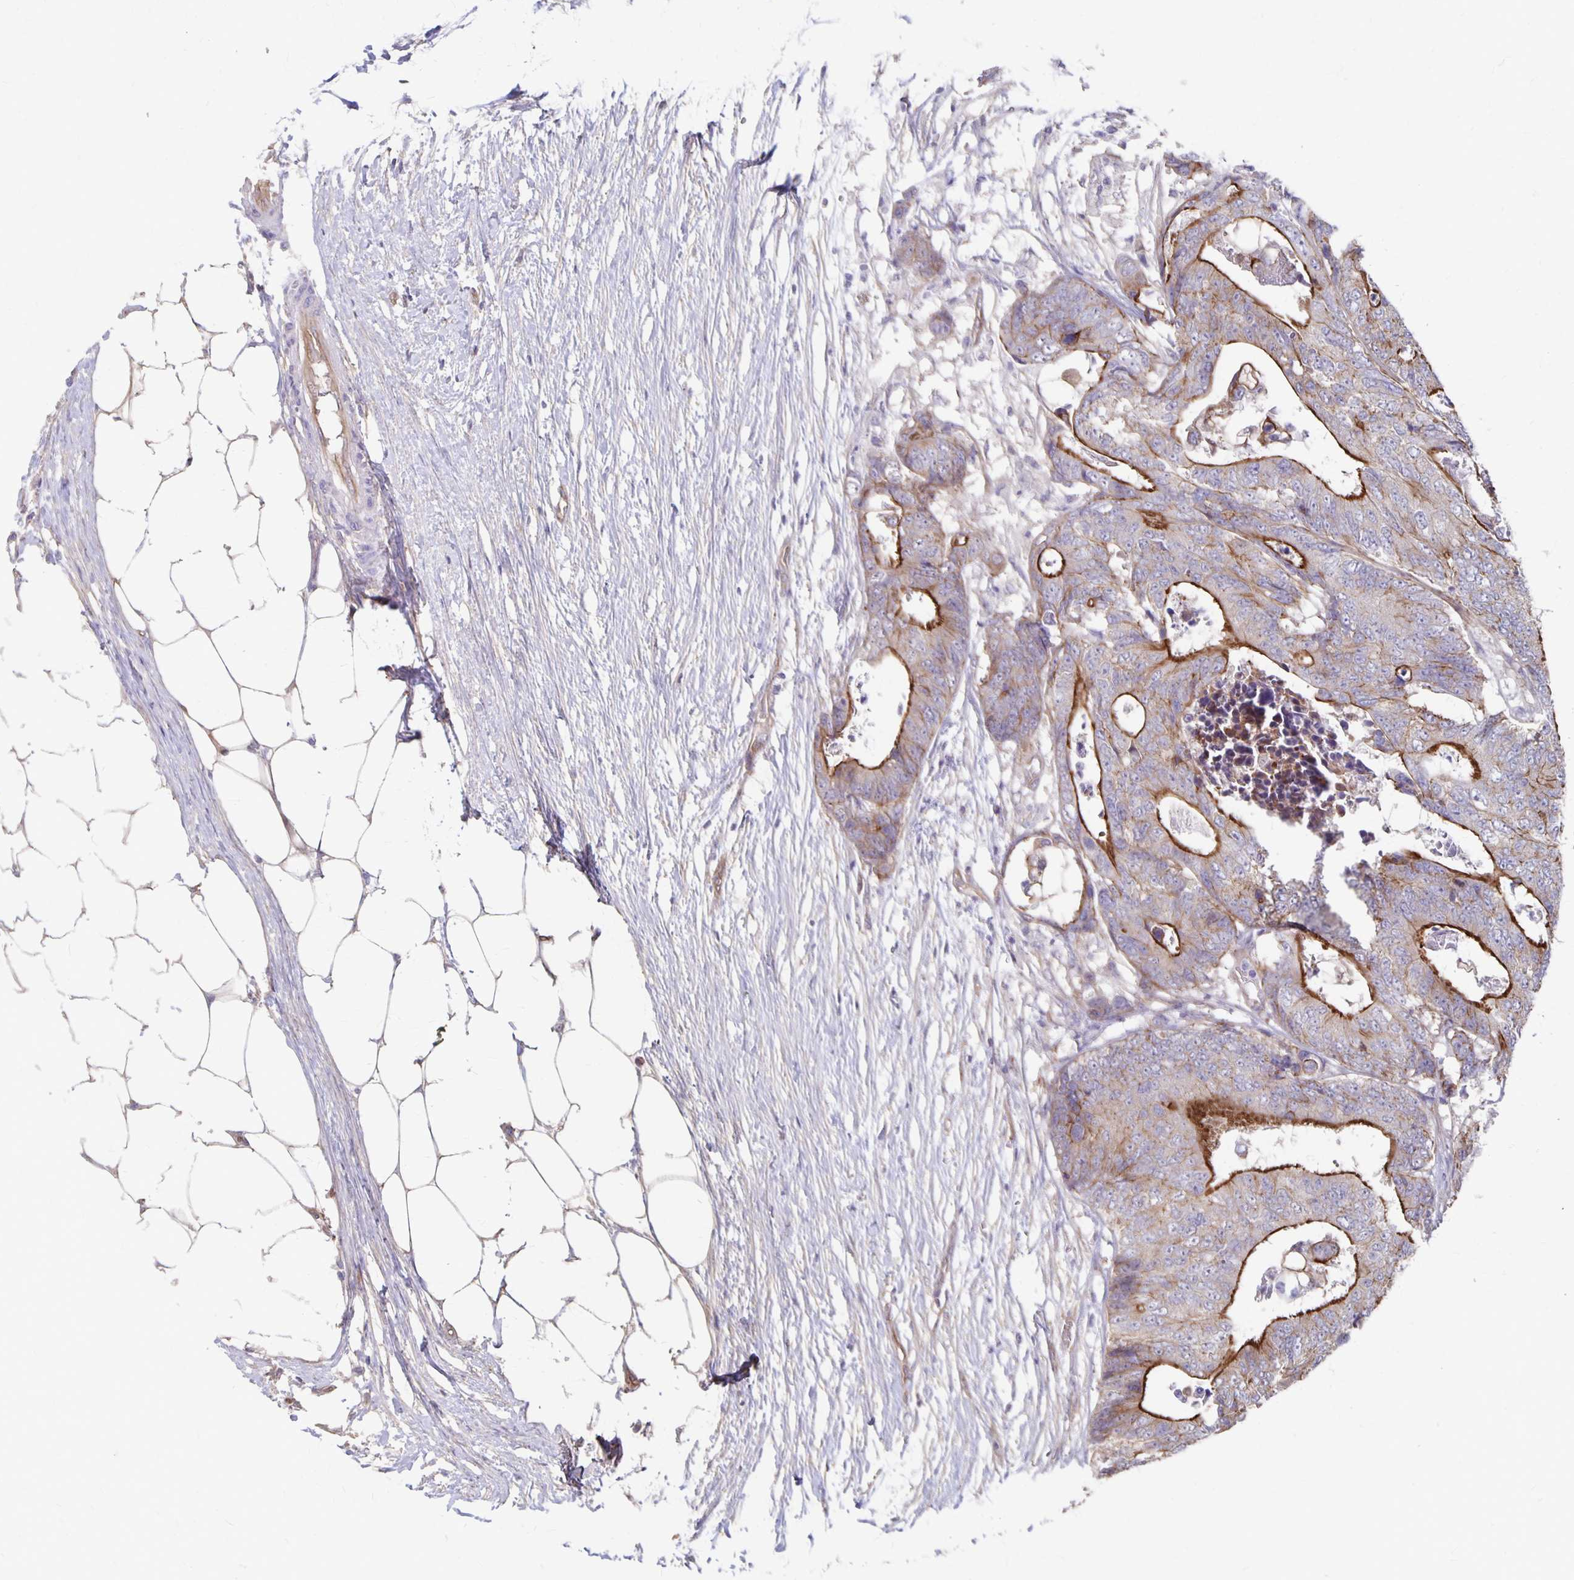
{"staining": {"intensity": "strong", "quantity": "25%-75%", "location": "cytoplasmic/membranous"}, "tissue": "colorectal cancer", "cell_type": "Tumor cells", "image_type": "cancer", "snomed": [{"axis": "morphology", "description": "Adenocarcinoma, NOS"}, {"axis": "topography", "description": "Colon"}], "caption": "This micrograph demonstrates immunohistochemistry (IHC) staining of colorectal cancer (adenocarcinoma), with high strong cytoplasmic/membranous positivity in approximately 25%-75% of tumor cells.", "gene": "PPP1R3E", "patient": {"sex": "female", "age": 48}}